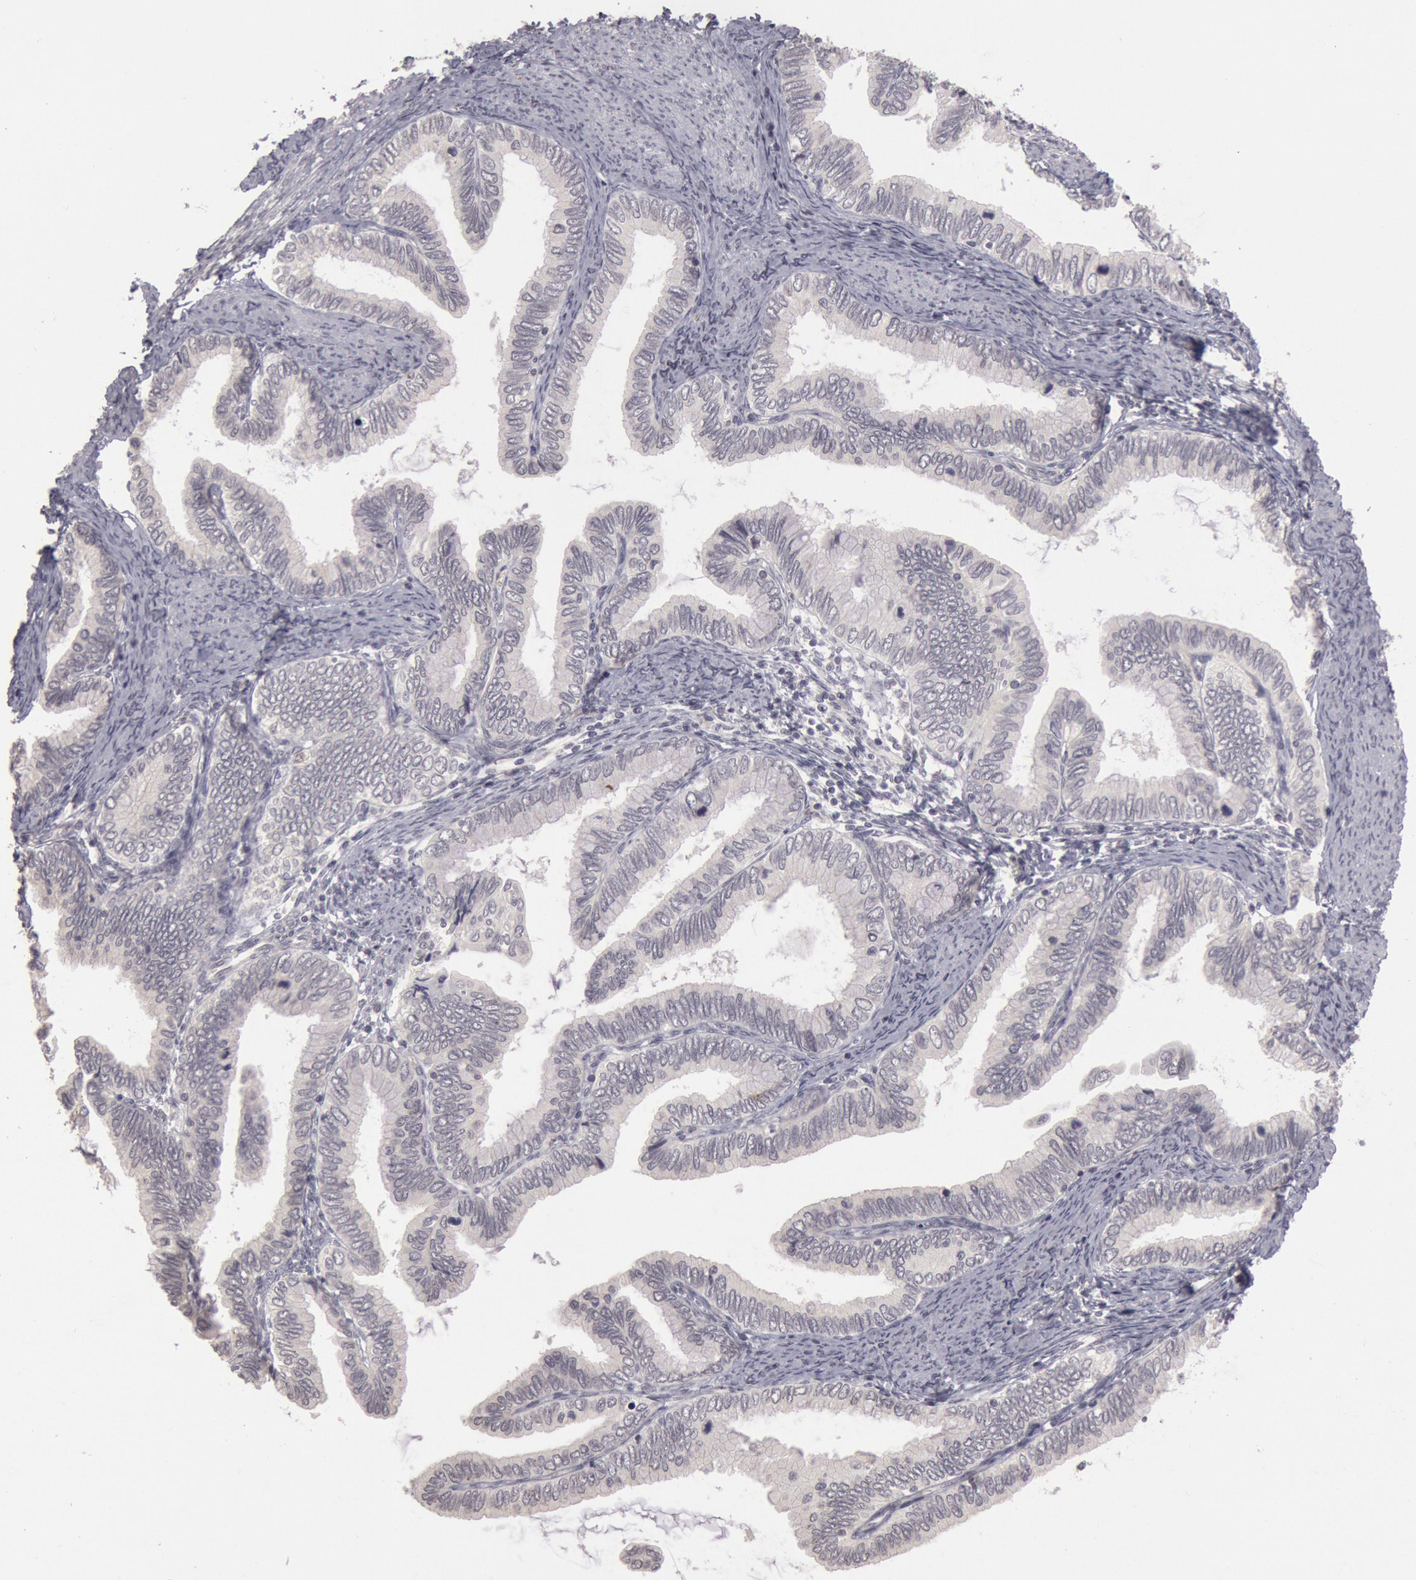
{"staining": {"intensity": "negative", "quantity": "none", "location": "none"}, "tissue": "cervical cancer", "cell_type": "Tumor cells", "image_type": "cancer", "snomed": [{"axis": "morphology", "description": "Adenocarcinoma, NOS"}, {"axis": "topography", "description": "Cervix"}], "caption": "Immunohistochemistry (IHC) of cervical cancer (adenocarcinoma) exhibits no expression in tumor cells.", "gene": "RIMBP3C", "patient": {"sex": "female", "age": 49}}